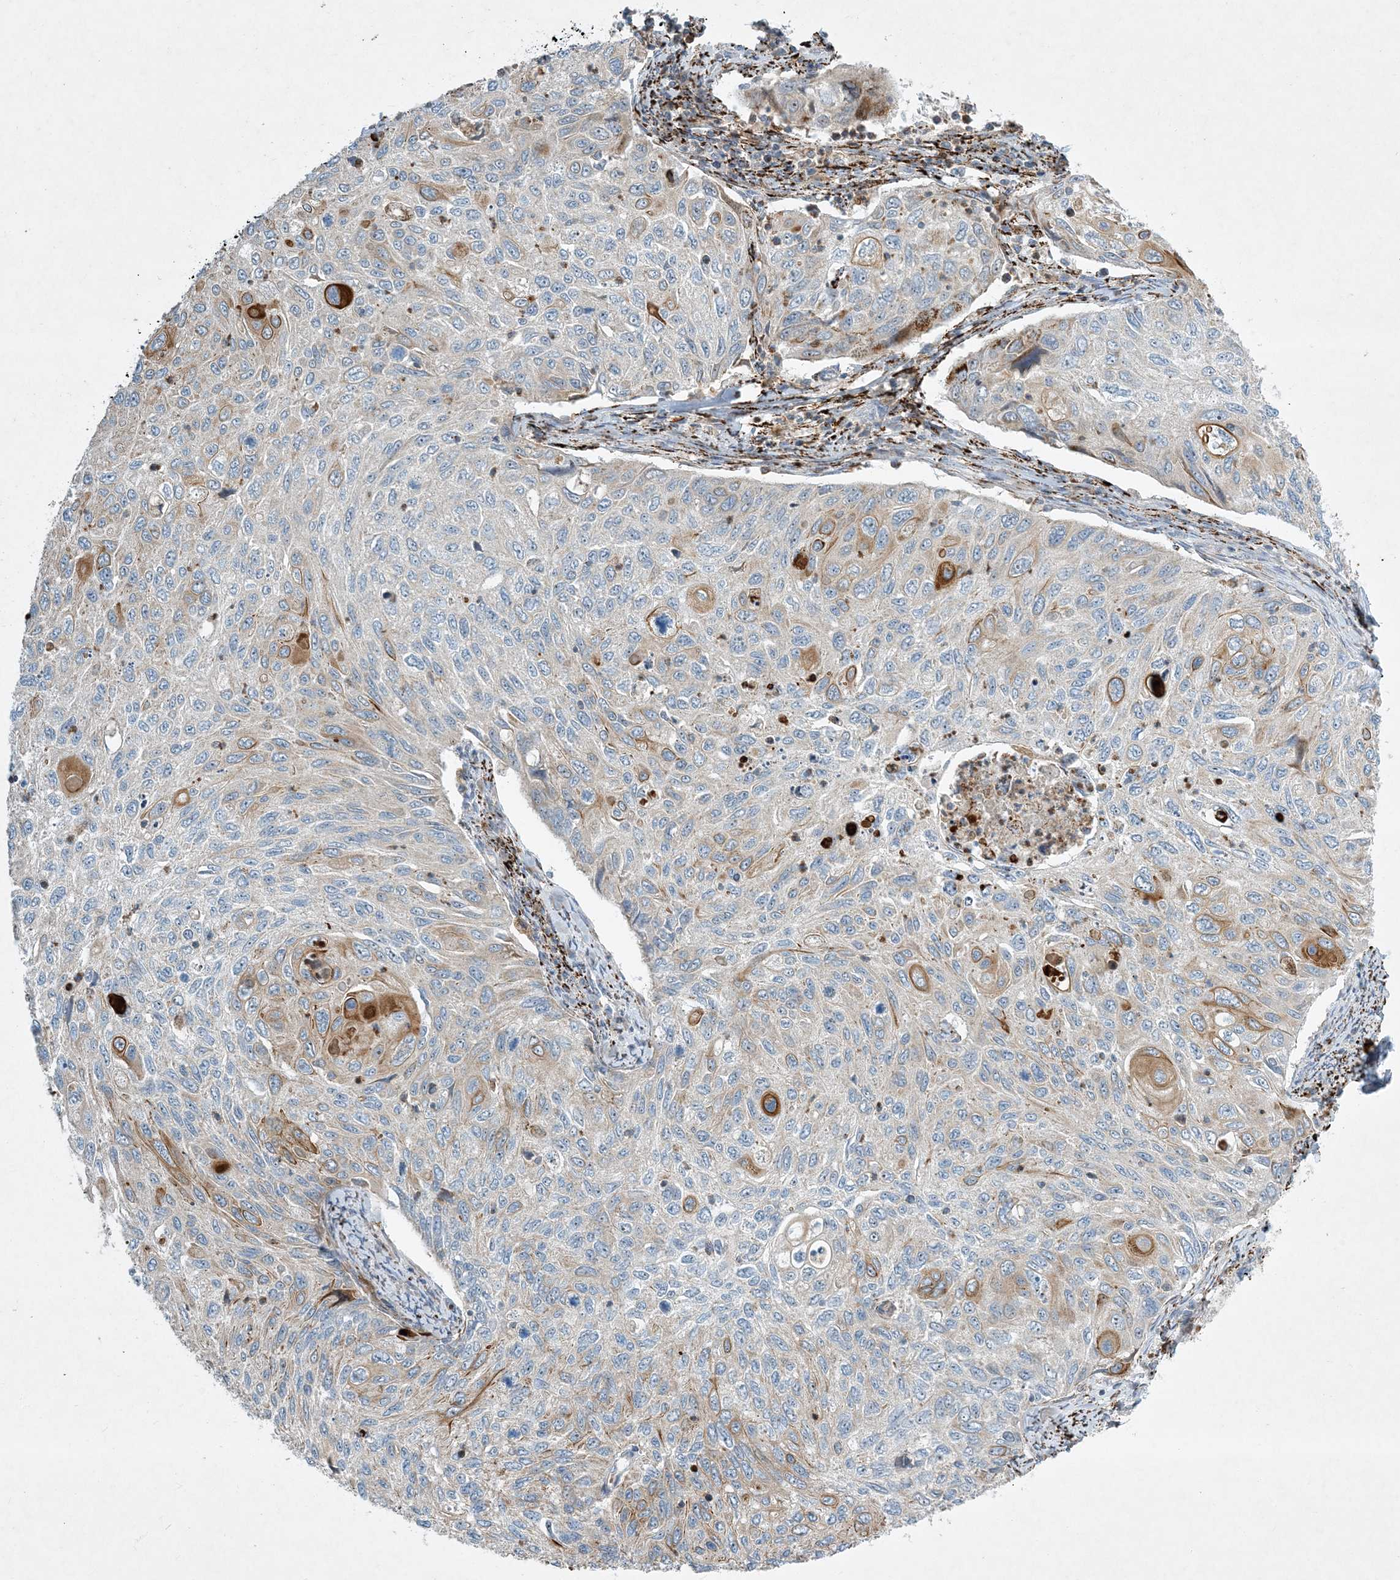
{"staining": {"intensity": "moderate", "quantity": "<25%", "location": "cytoplasmic/membranous"}, "tissue": "cervical cancer", "cell_type": "Tumor cells", "image_type": "cancer", "snomed": [{"axis": "morphology", "description": "Squamous cell carcinoma, NOS"}, {"axis": "topography", "description": "Cervix"}], "caption": "Immunohistochemistry (IHC) histopathology image of neoplastic tissue: human cervical cancer (squamous cell carcinoma) stained using immunohistochemistry (IHC) reveals low levels of moderate protein expression localized specifically in the cytoplasmic/membranous of tumor cells, appearing as a cytoplasmic/membranous brown color.", "gene": "LTN1", "patient": {"sex": "female", "age": 70}}